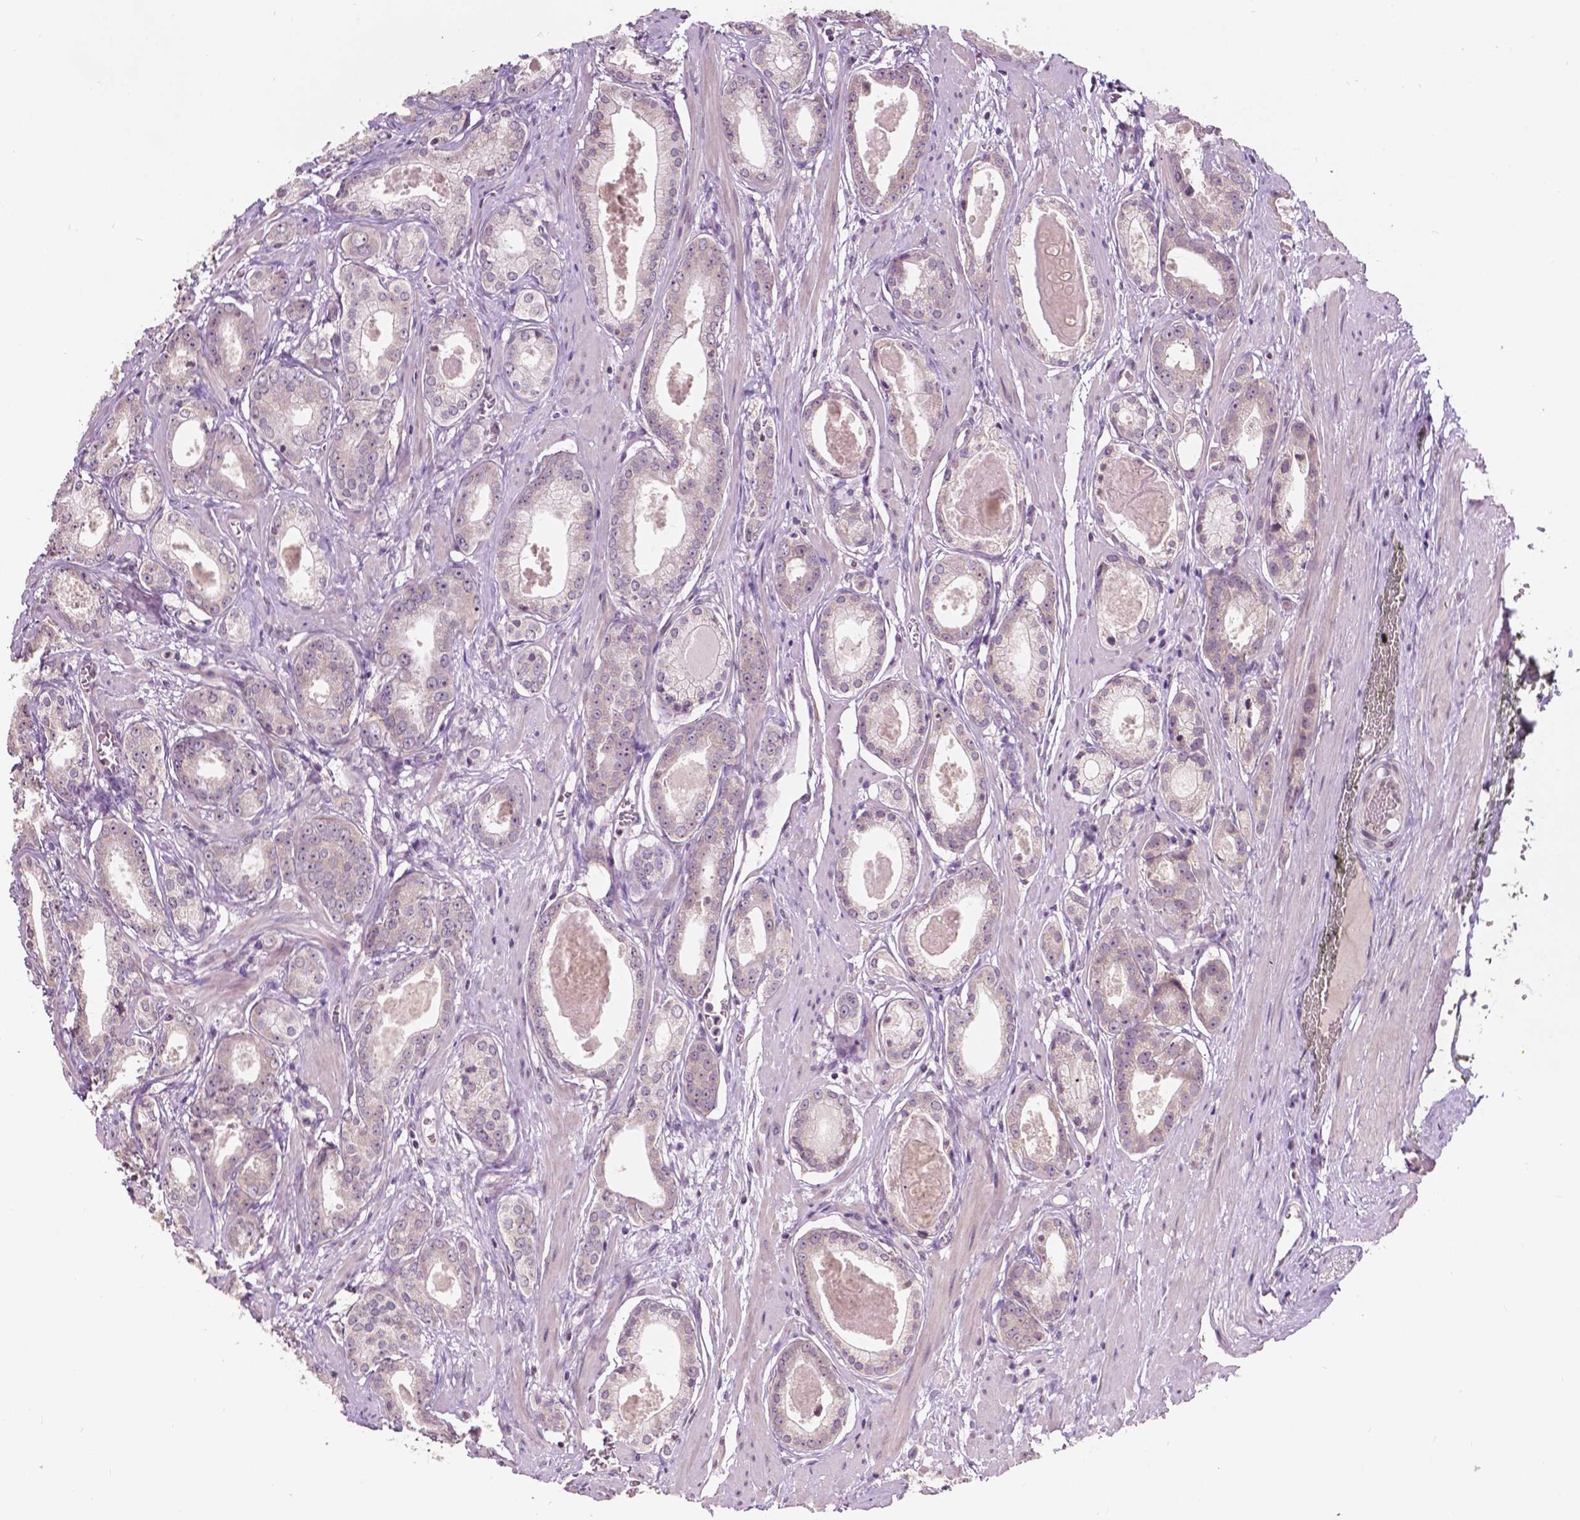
{"staining": {"intensity": "negative", "quantity": "none", "location": "none"}, "tissue": "prostate cancer", "cell_type": "Tumor cells", "image_type": "cancer", "snomed": [{"axis": "morphology", "description": "Adenocarcinoma, NOS"}, {"axis": "morphology", "description": "Adenocarcinoma, Low grade"}, {"axis": "topography", "description": "Prostate"}], "caption": "Protein analysis of adenocarcinoma (low-grade) (prostate) demonstrates no significant expression in tumor cells.", "gene": "NOS1AP", "patient": {"sex": "male", "age": 64}}